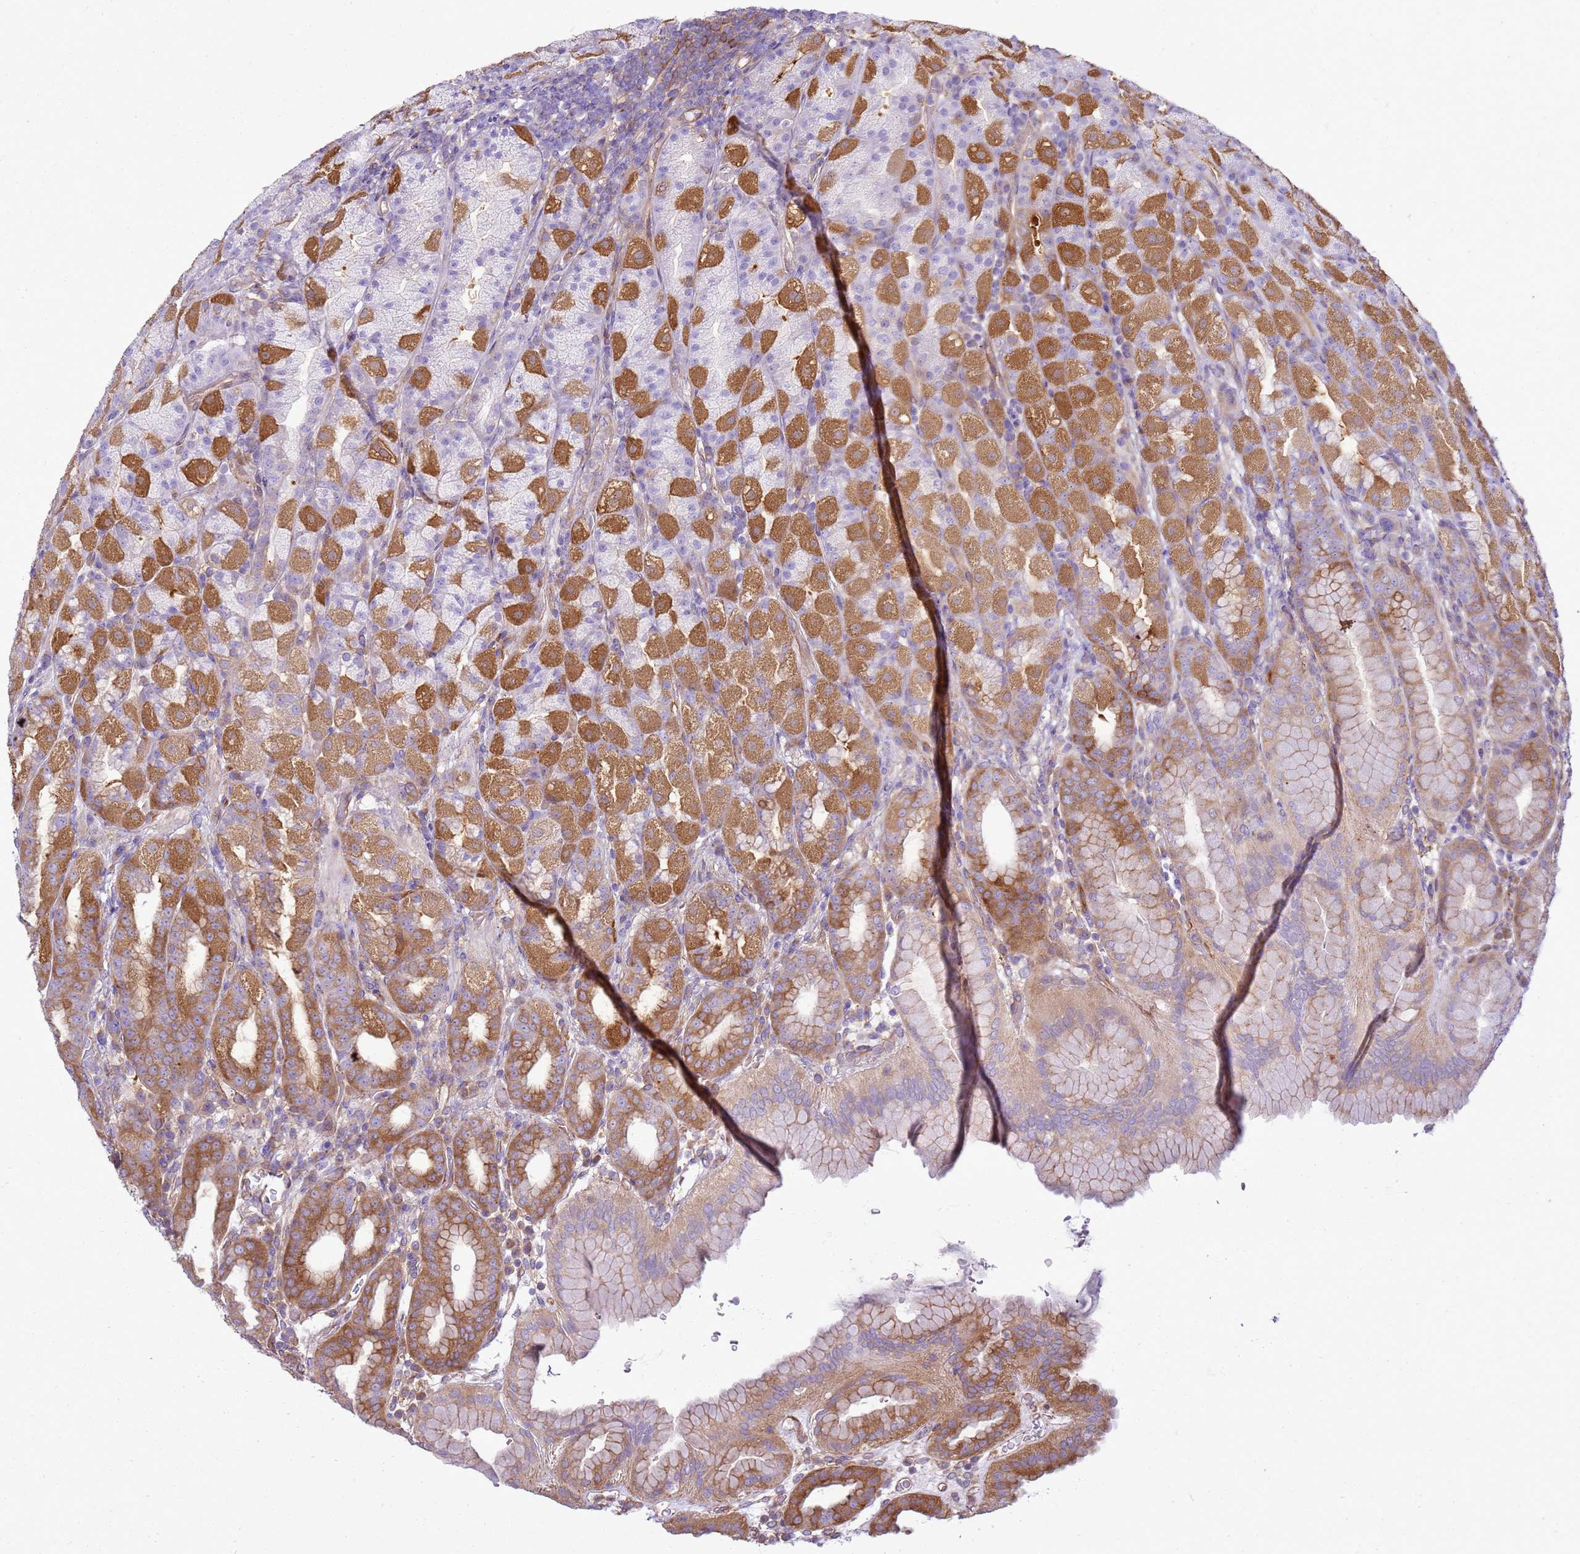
{"staining": {"intensity": "strong", "quantity": "25%-75%", "location": "cytoplasmic/membranous"}, "tissue": "stomach", "cell_type": "Glandular cells", "image_type": "normal", "snomed": [{"axis": "morphology", "description": "Normal tissue, NOS"}, {"axis": "topography", "description": "Stomach, upper"}, {"axis": "topography", "description": "Stomach"}], "caption": "Protein expression analysis of unremarkable stomach shows strong cytoplasmic/membranous expression in approximately 25%-75% of glandular cells. (DAB = brown stain, brightfield microscopy at high magnification).", "gene": "SNX21", "patient": {"sex": "male", "age": 68}}